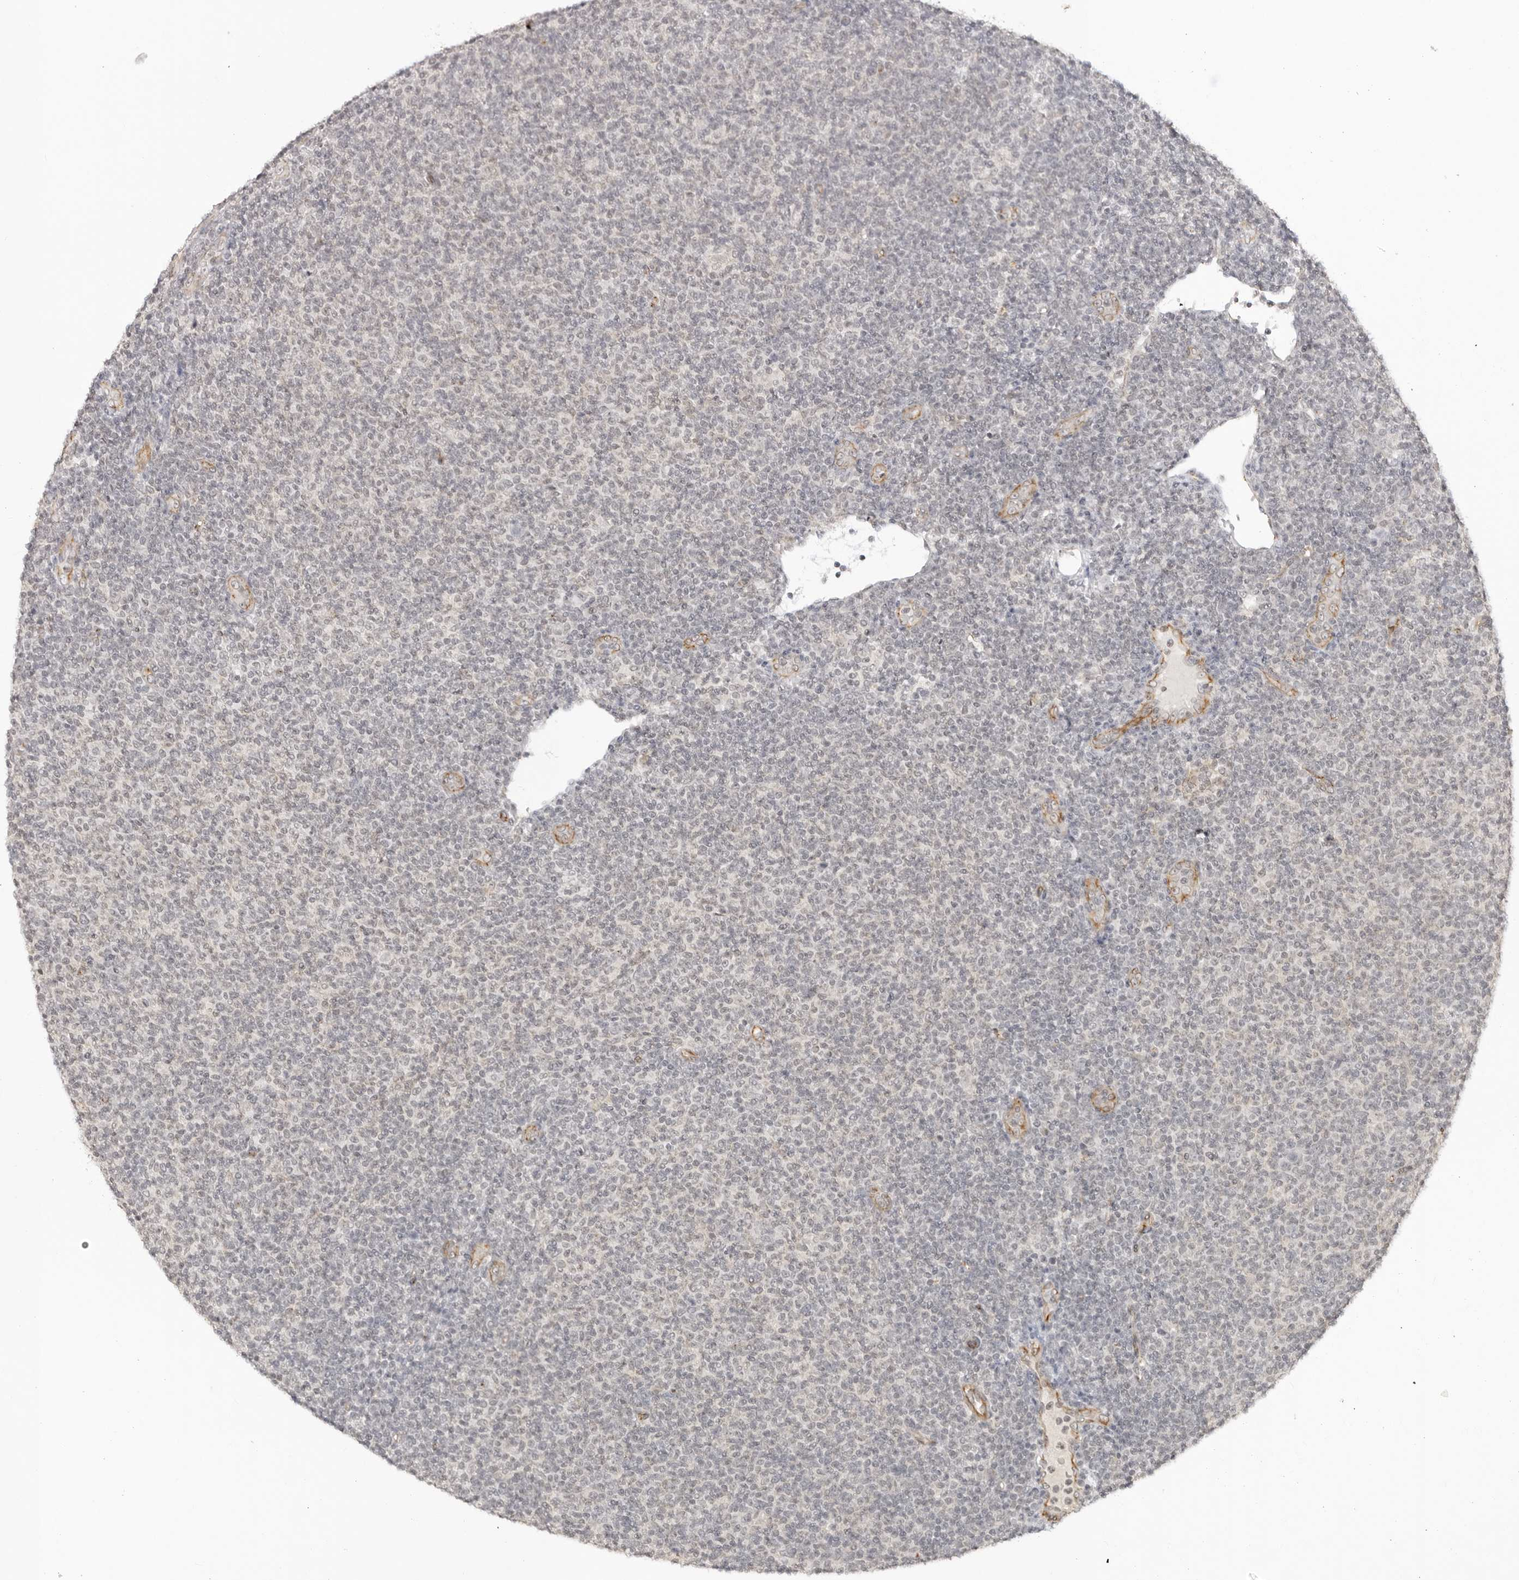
{"staining": {"intensity": "negative", "quantity": "none", "location": "none"}, "tissue": "lymphoma", "cell_type": "Tumor cells", "image_type": "cancer", "snomed": [{"axis": "morphology", "description": "Malignant lymphoma, non-Hodgkin's type, Low grade"}, {"axis": "topography", "description": "Lymph node"}], "caption": "Human lymphoma stained for a protein using immunohistochemistry reveals no staining in tumor cells.", "gene": "TRAPPC3", "patient": {"sex": "male", "age": 66}}